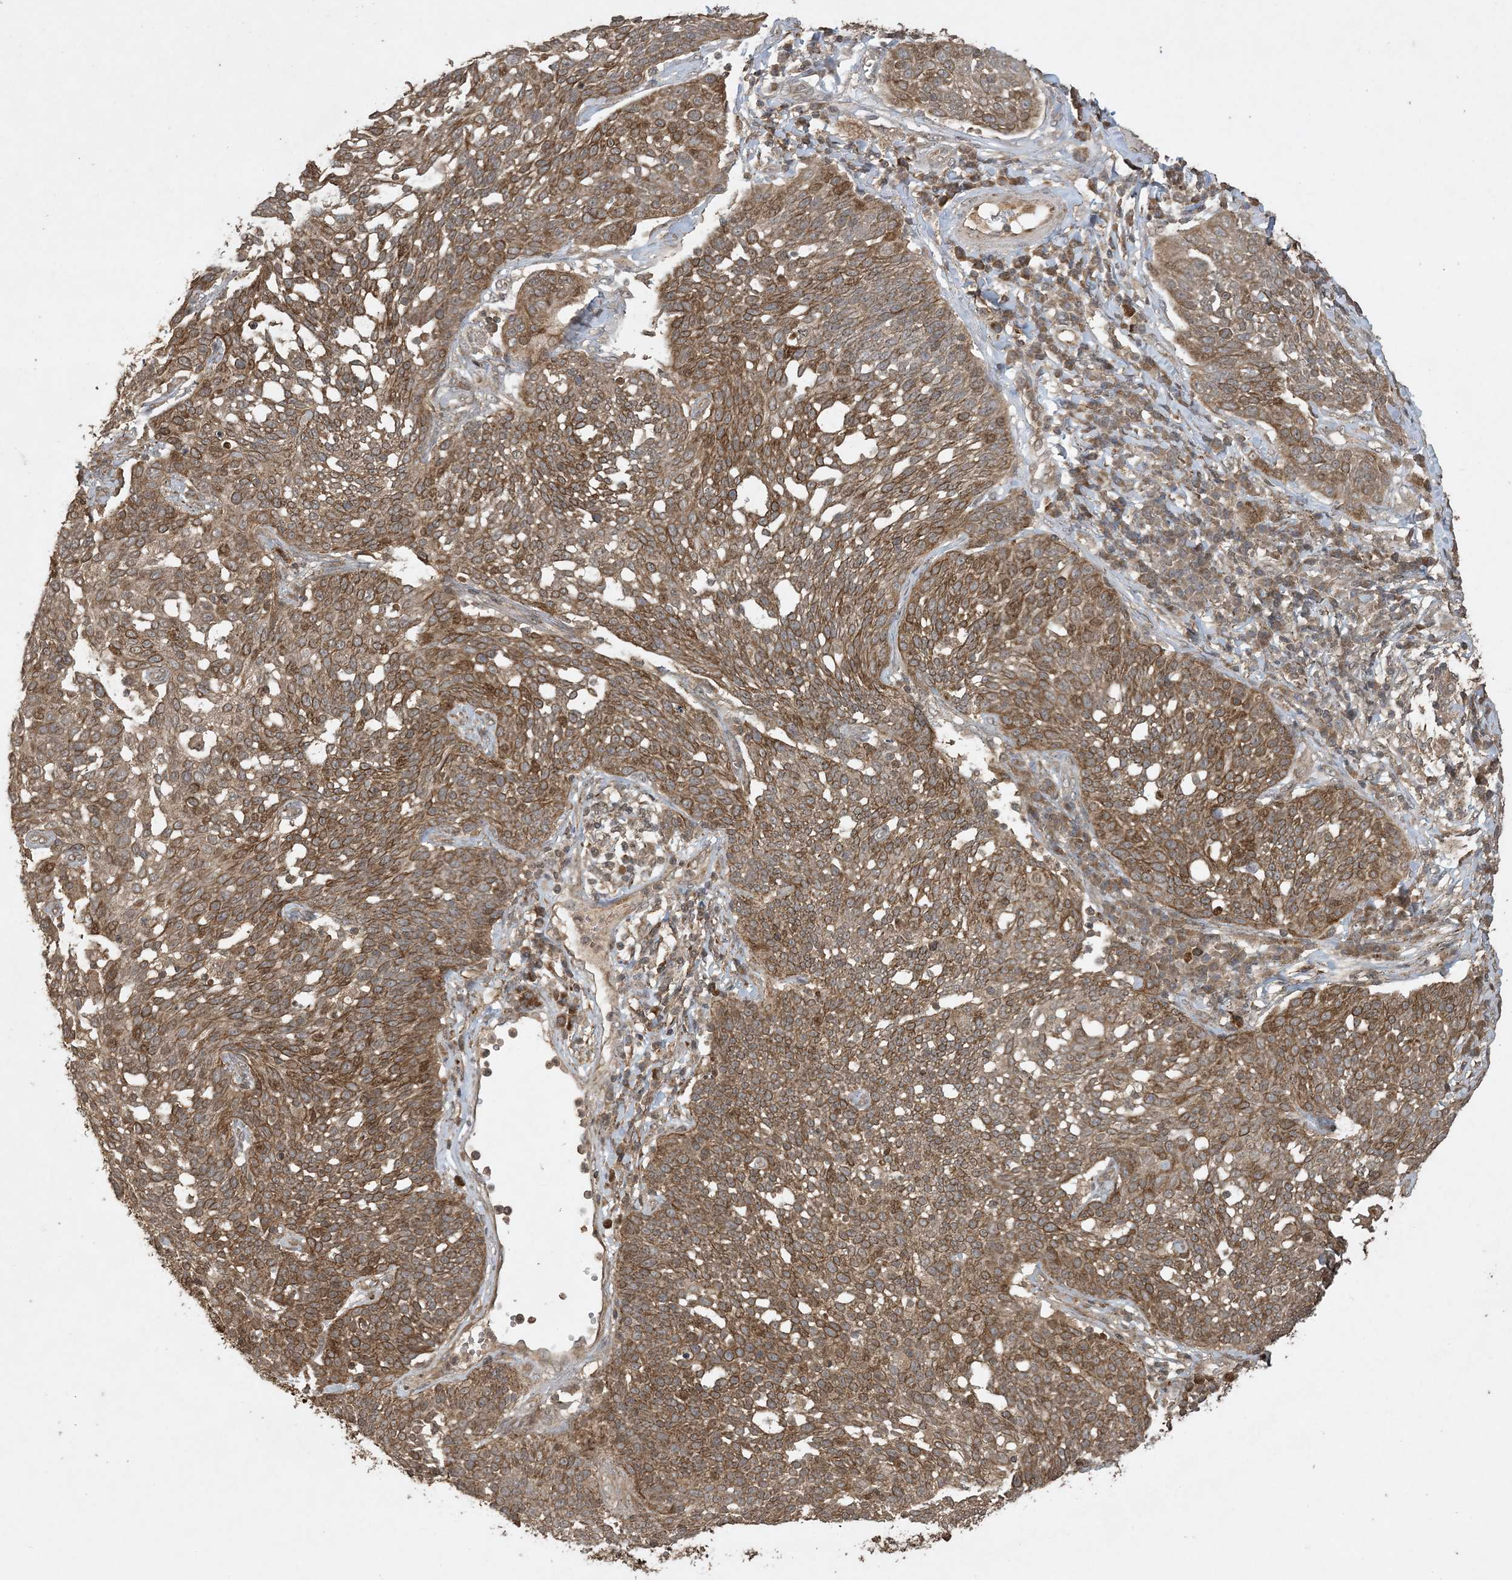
{"staining": {"intensity": "moderate", "quantity": ">75%", "location": "cytoplasmic/membranous"}, "tissue": "cervical cancer", "cell_type": "Tumor cells", "image_type": "cancer", "snomed": [{"axis": "morphology", "description": "Squamous cell carcinoma, NOS"}, {"axis": "topography", "description": "Cervix"}], "caption": "The immunohistochemical stain labels moderate cytoplasmic/membranous positivity in tumor cells of cervical cancer (squamous cell carcinoma) tissue.", "gene": "EFCAB8", "patient": {"sex": "female", "age": 34}}